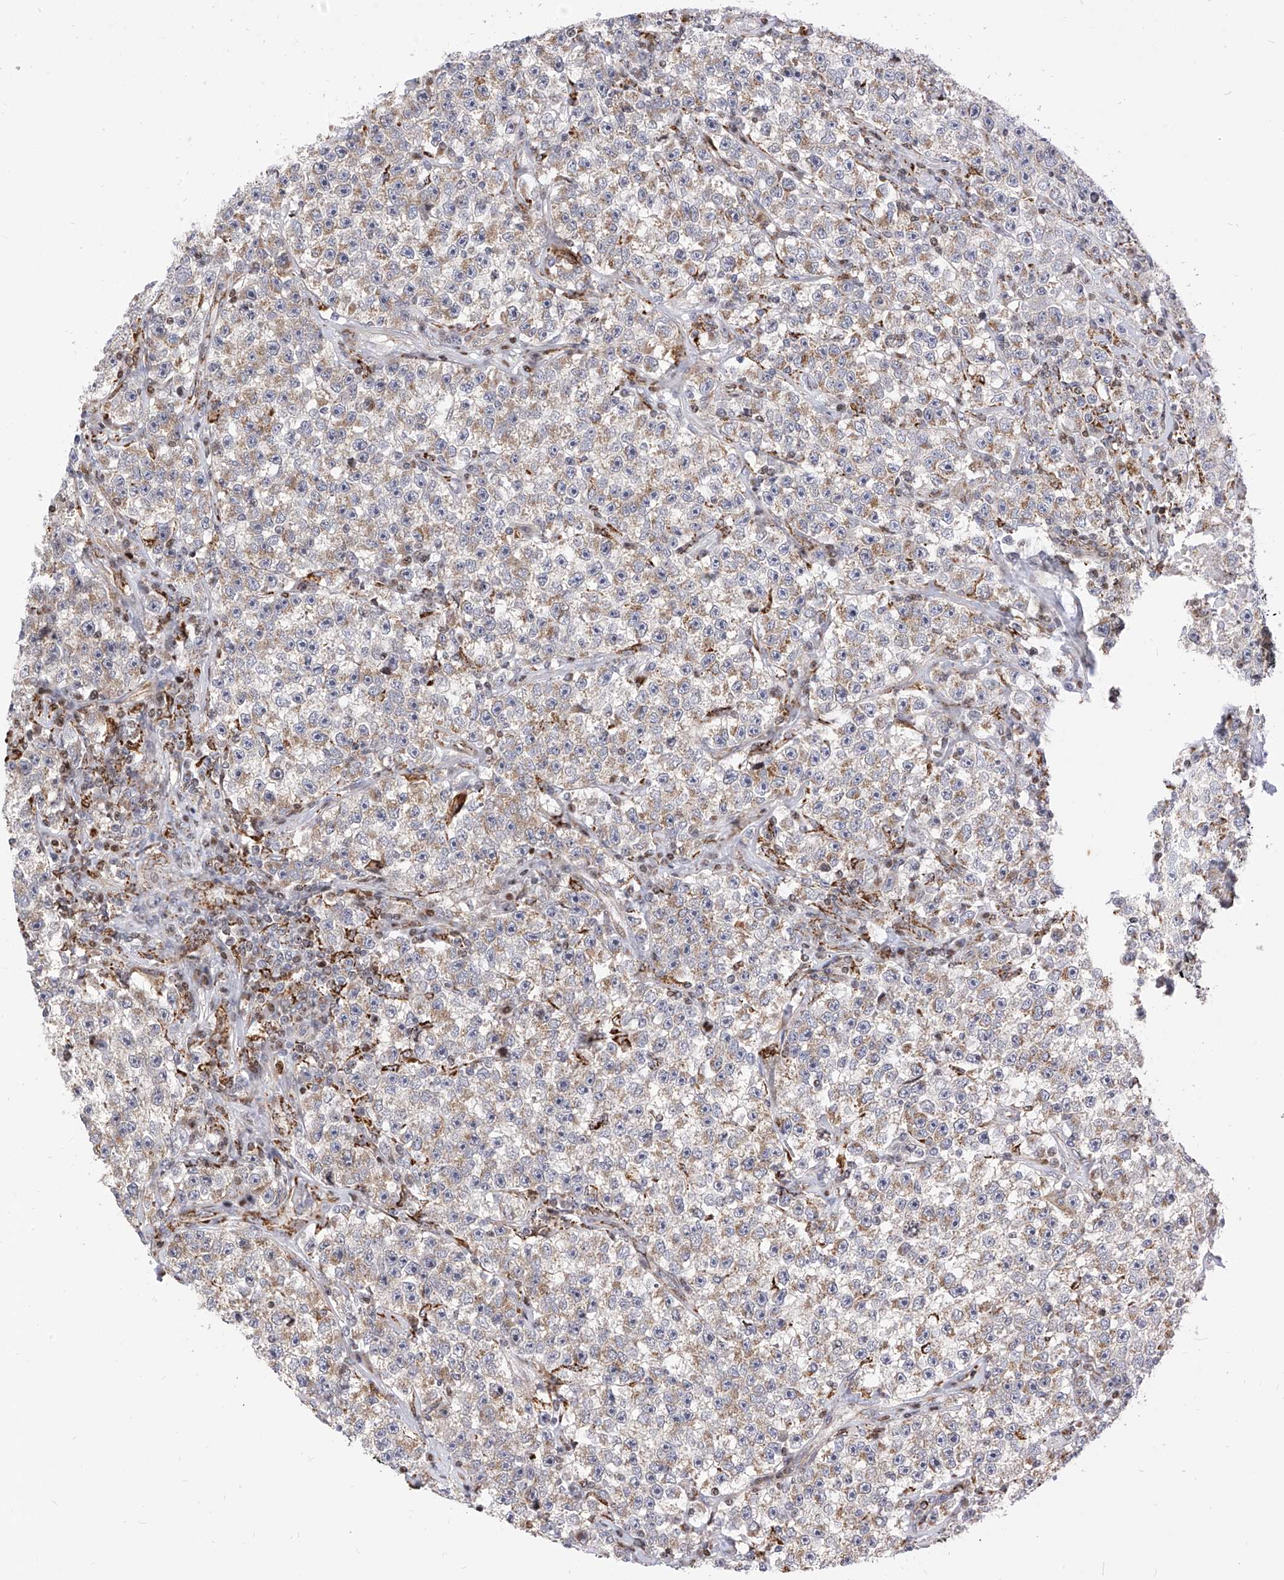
{"staining": {"intensity": "weak", "quantity": ">75%", "location": "cytoplasmic/membranous"}, "tissue": "testis cancer", "cell_type": "Tumor cells", "image_type": "cancer", "snomed": [{"axis": "morphology", "description": "Seminoma, NOS"}, {"axis": "topography", "description": "Testis"}], "caption": "Immunohistochemical staining of human seminoma (testis) exhibits low levels of weak cytoplasmic/membranous protein staining in approximately >75% of tumor cells.", "gene": "TTLL8", "patient": {"sex": "male", "age": 22}}